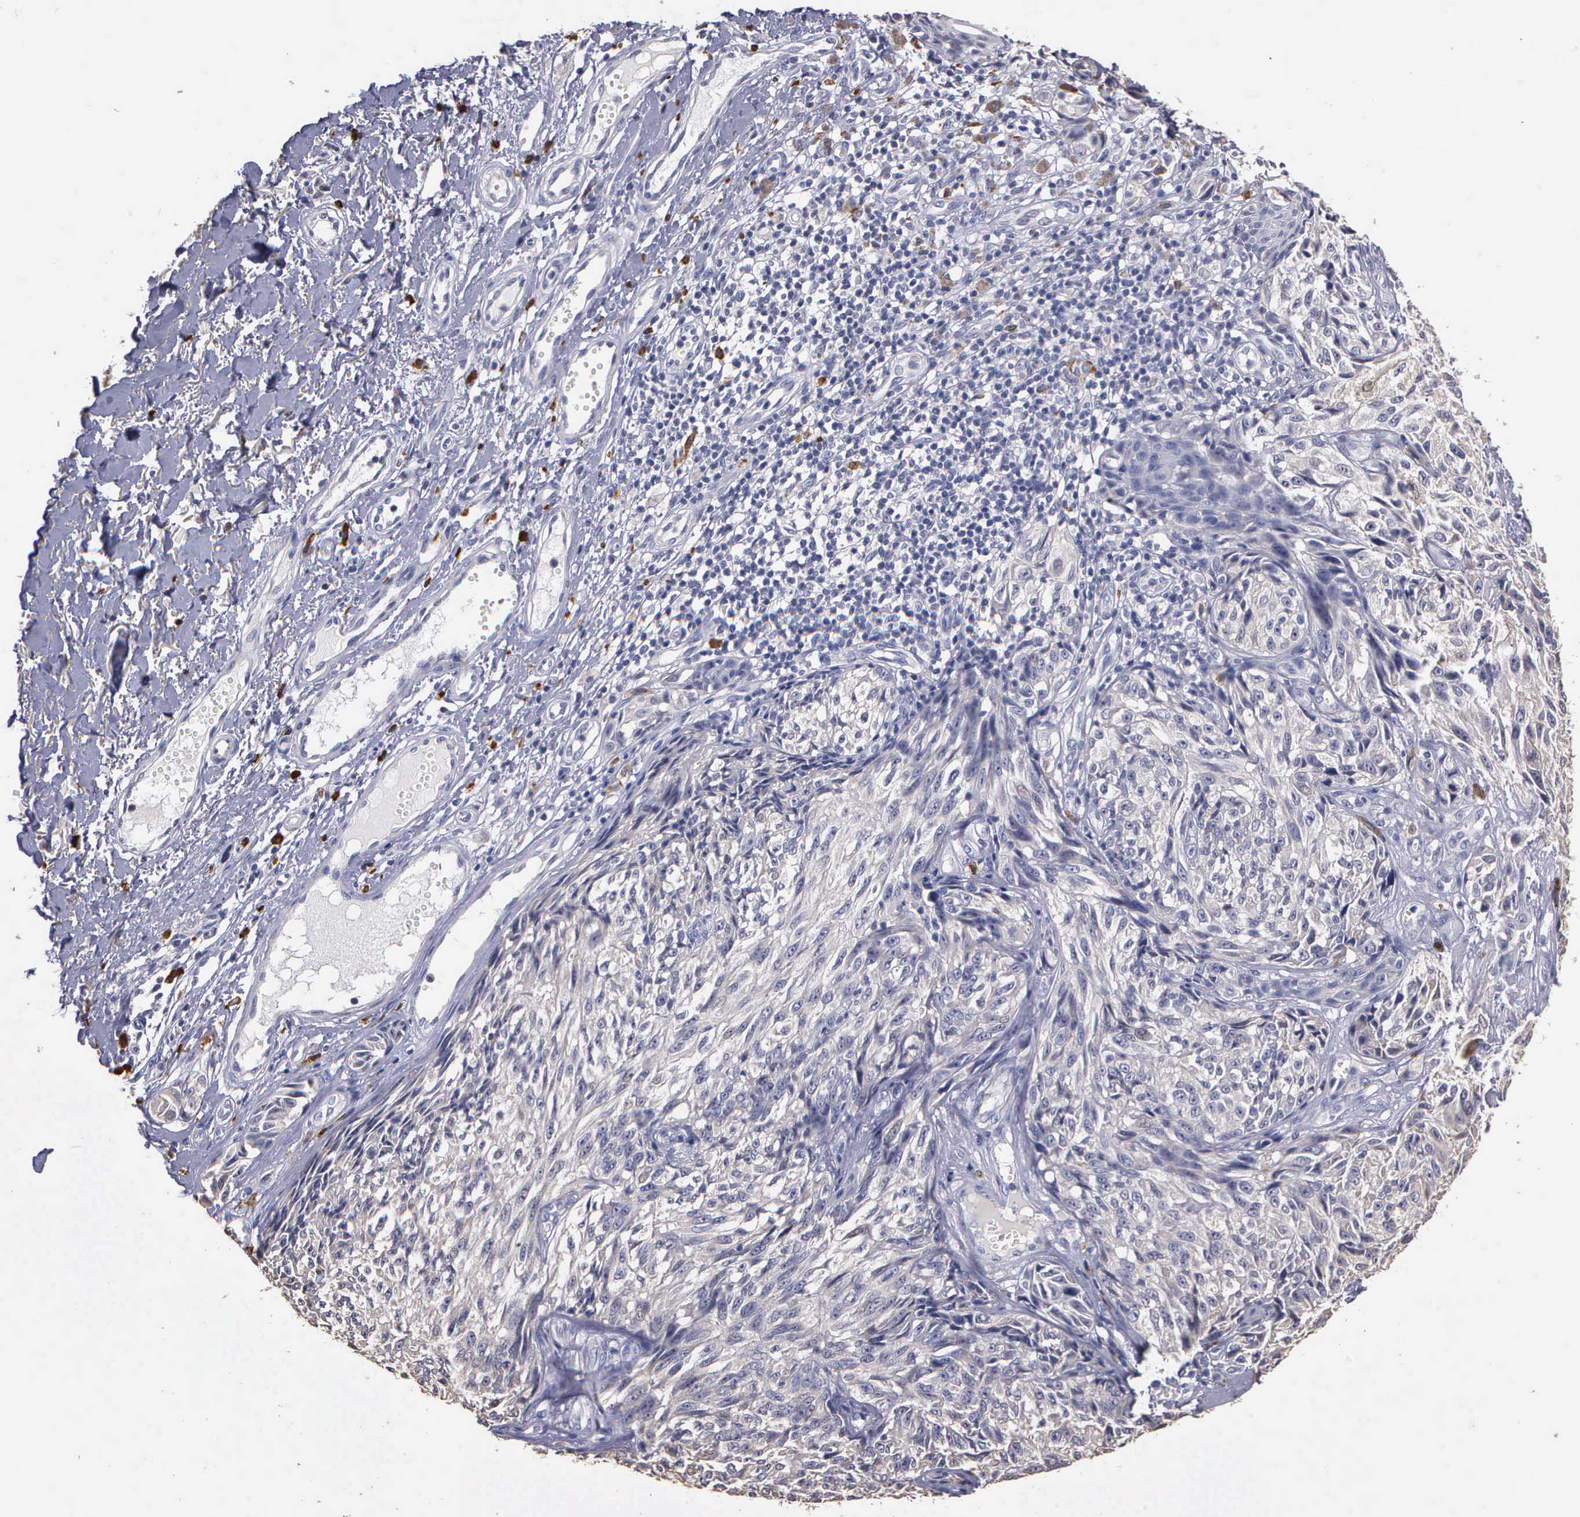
{"staining": {"intensity": "negative", "quantity": "none", "location": "none"}, "tissue": "melanoma", "cell_type": "Tumor cells", "image_type": "cancer", "snomed": [{"axis": "morphology", "description": "Malignant melanoma, NOS"}, {"axis": "topography", "description": "Skin"}], "caption": "This is a photomicrograph of immunohistochemistry (IHC) staining of malignant melanoma, which shows no expression in tumor cells.", "gene": "ENO3", "patient": {"sex": "male", "age": 67}}